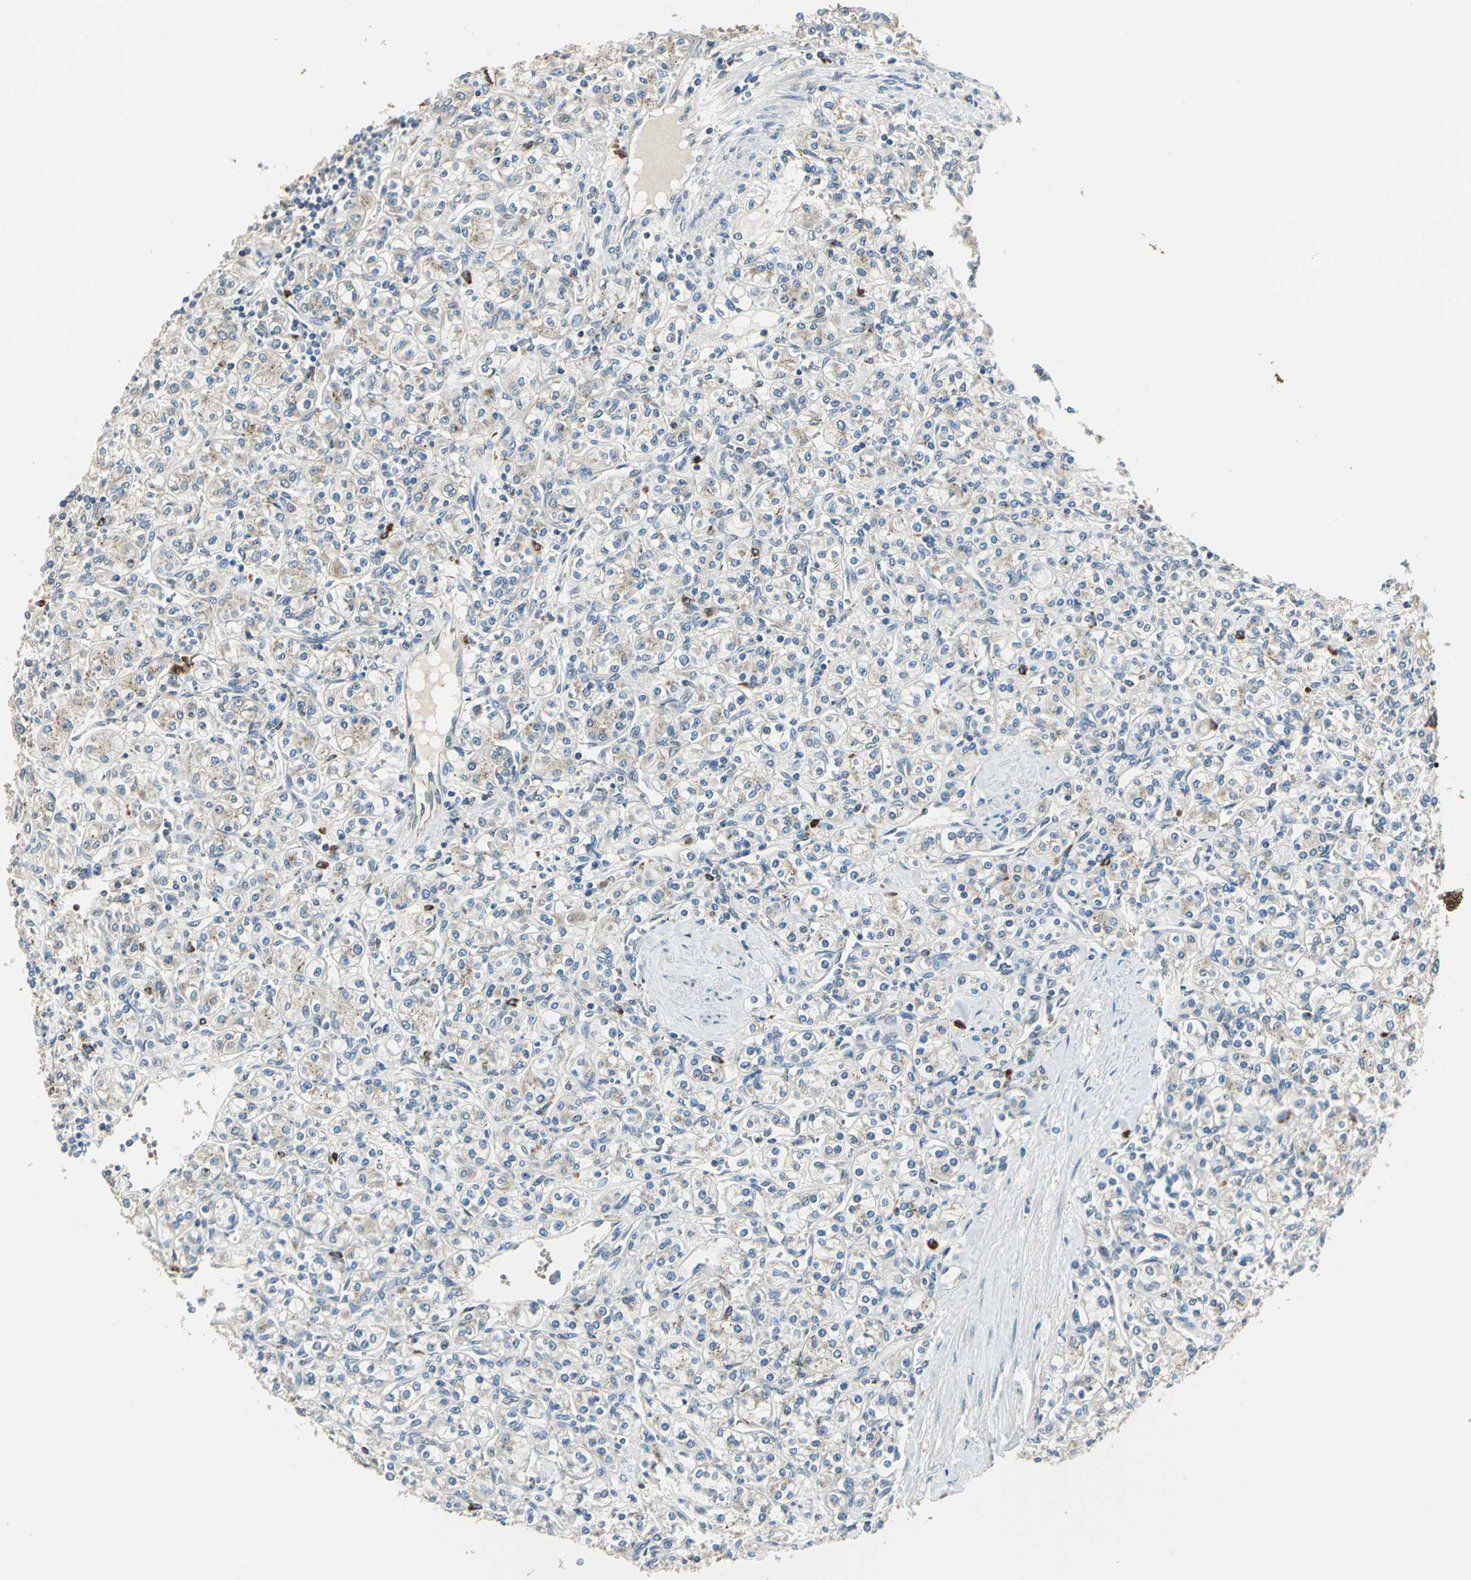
{"staining": {"intensity": "weak", "quantity": "<25%", "location": "cytoplasmic/membranous"}, "tissue": "renal cancer", "cell_type": "Tumor cells", "image_type": "cancer", "snomed": [{"axis": "morphology", "description": "Adenocarcinoma, NOS"}, {"axis": "topography", "description": "Kidney"}], "caption": "Immunohistochemical staining of renal cancer exhibits no significant expression in tumor cells.", "gene": "NIT1", "patient": {"sex": "male", "age": 77}}